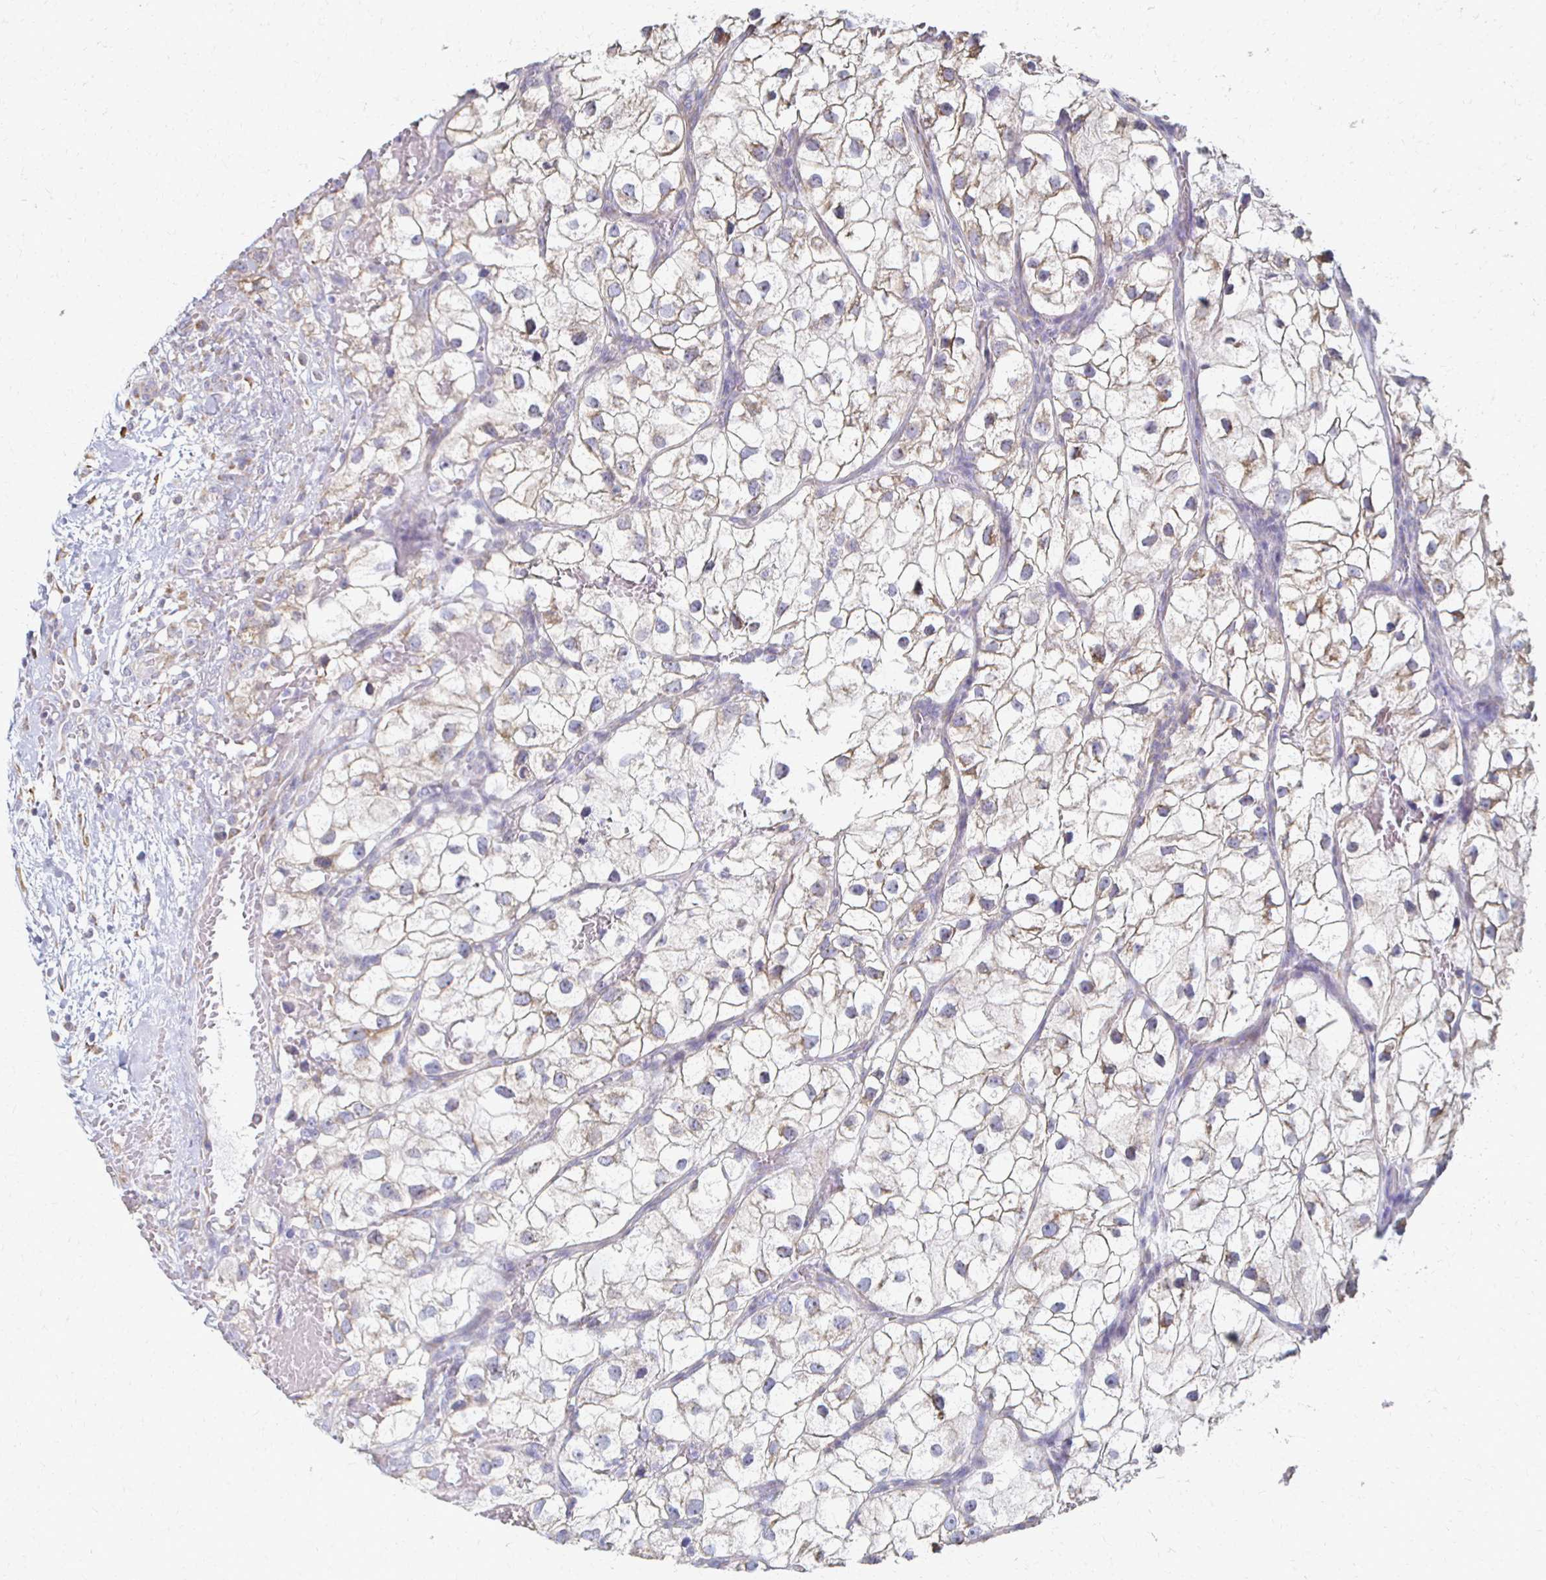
{"staining": {"intensity": "weak", "quantity": "<25%", "location": "cytoplasmic/membranous"}, "tissue": "renal cancer", "cell_type": "Tumor cells", "image_type": "cancer", "snomed": [{"axis": "morphology", "description": "Adenocarcinoma, NOS"}, {"axis": "topography", "description": "Kidney"}], "caption": "Histopathology image shows no protein expression in tumor cells of adenocarcinoma (renal) tissue. (Immunohistochemistry (ihc), brightfield microscopy, high magnification).", "gene": "ATP1A3", "patient": {"sex": "male", "age": 59}}